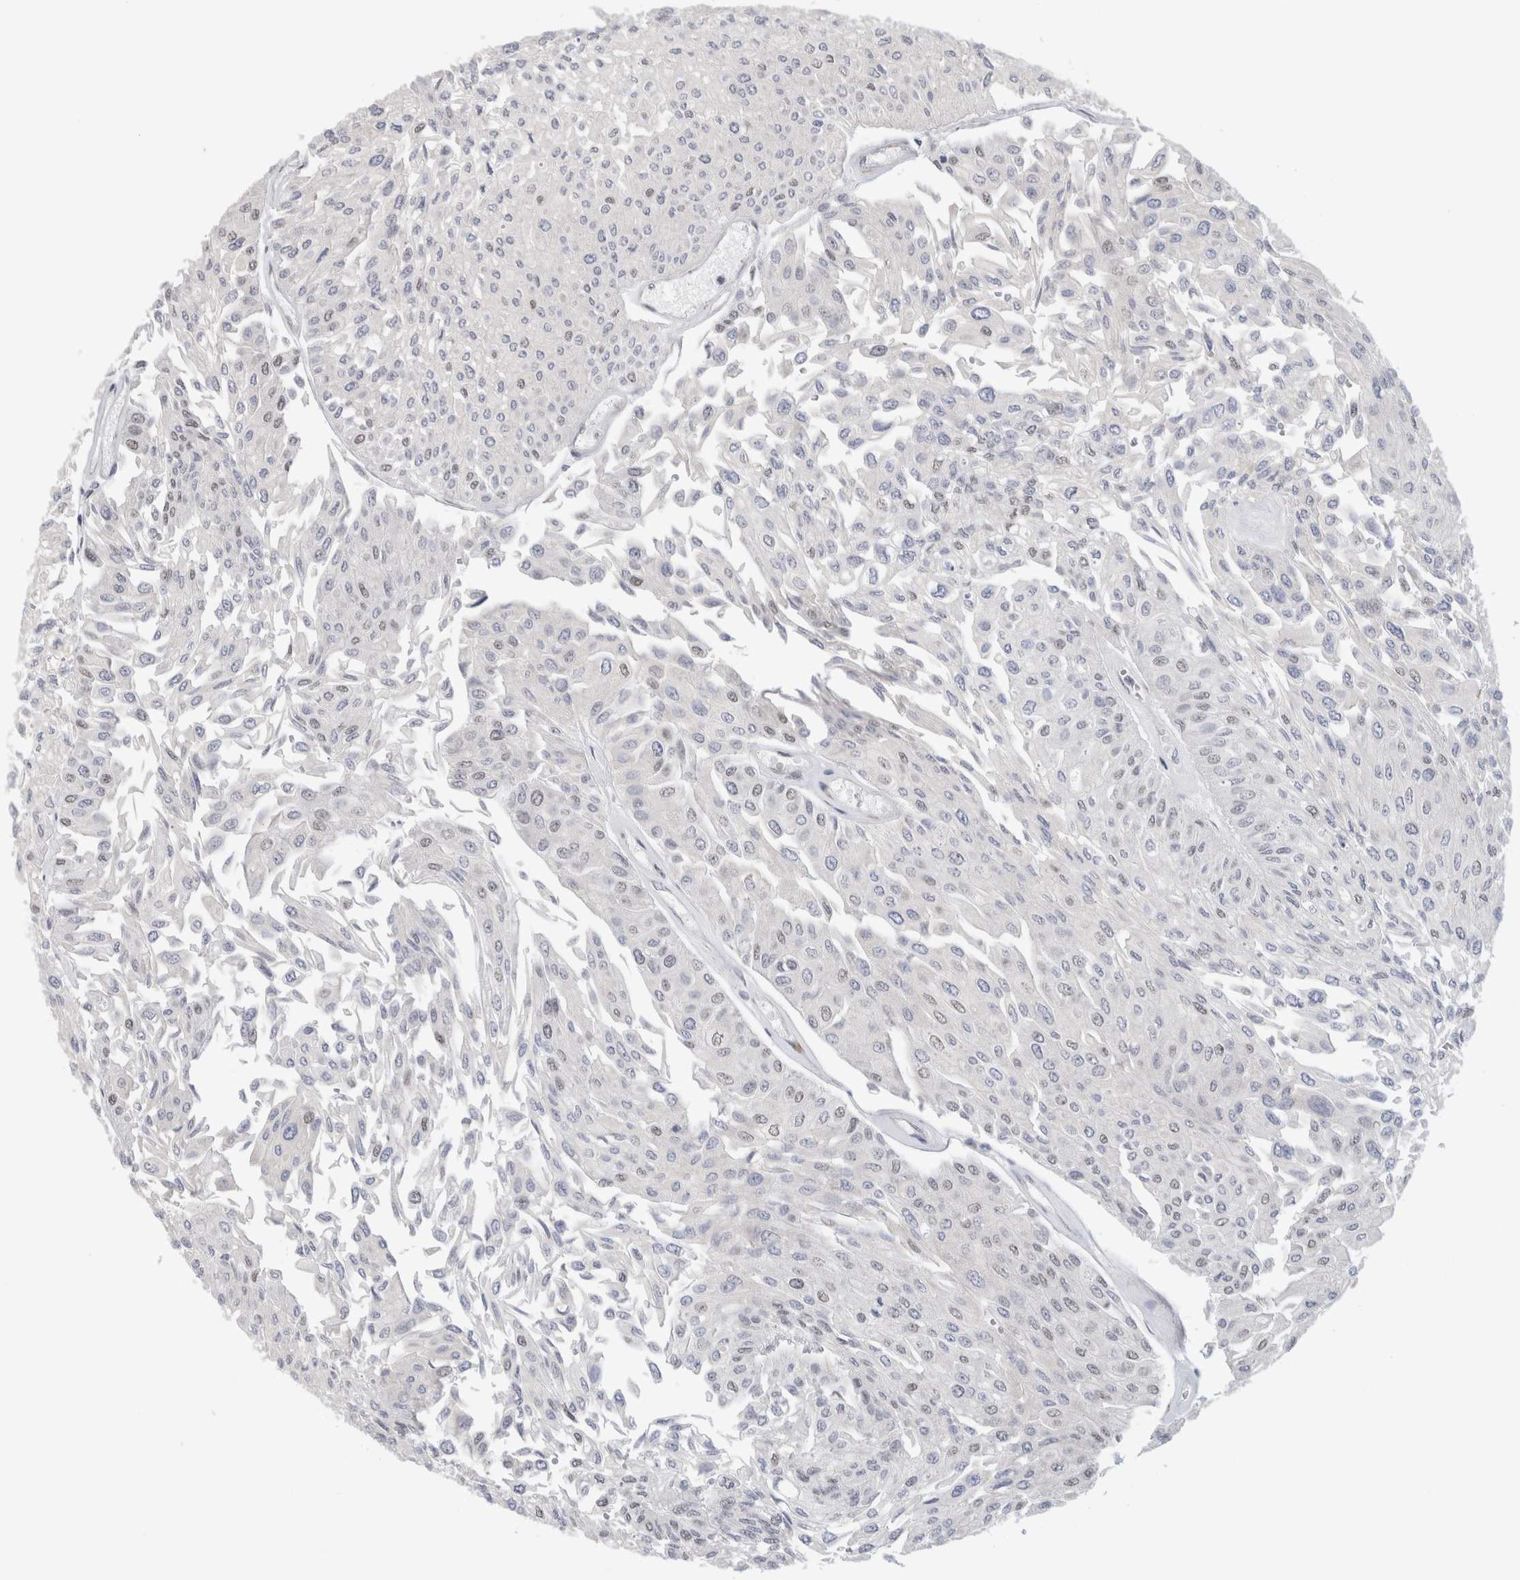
{"staining": {"intensity": "negative", "quantity": "none", "location": "none"}, "tissue": "urothelial cancer", "cell_type": "Tumor cells", "image_type": "cancer", "snomed": [{"axis": "morphology", "description": "Urothelial carcinoma, Low grade"}, {"axis": "topography", "description": "Urinary bladder"}], "caption": "Urothelial cancer stained for a protein using immunohistochemistry reveals no staining tumor cells.", "gene": "HDLBP", "patient": {"sex": "male", "age": 67}}